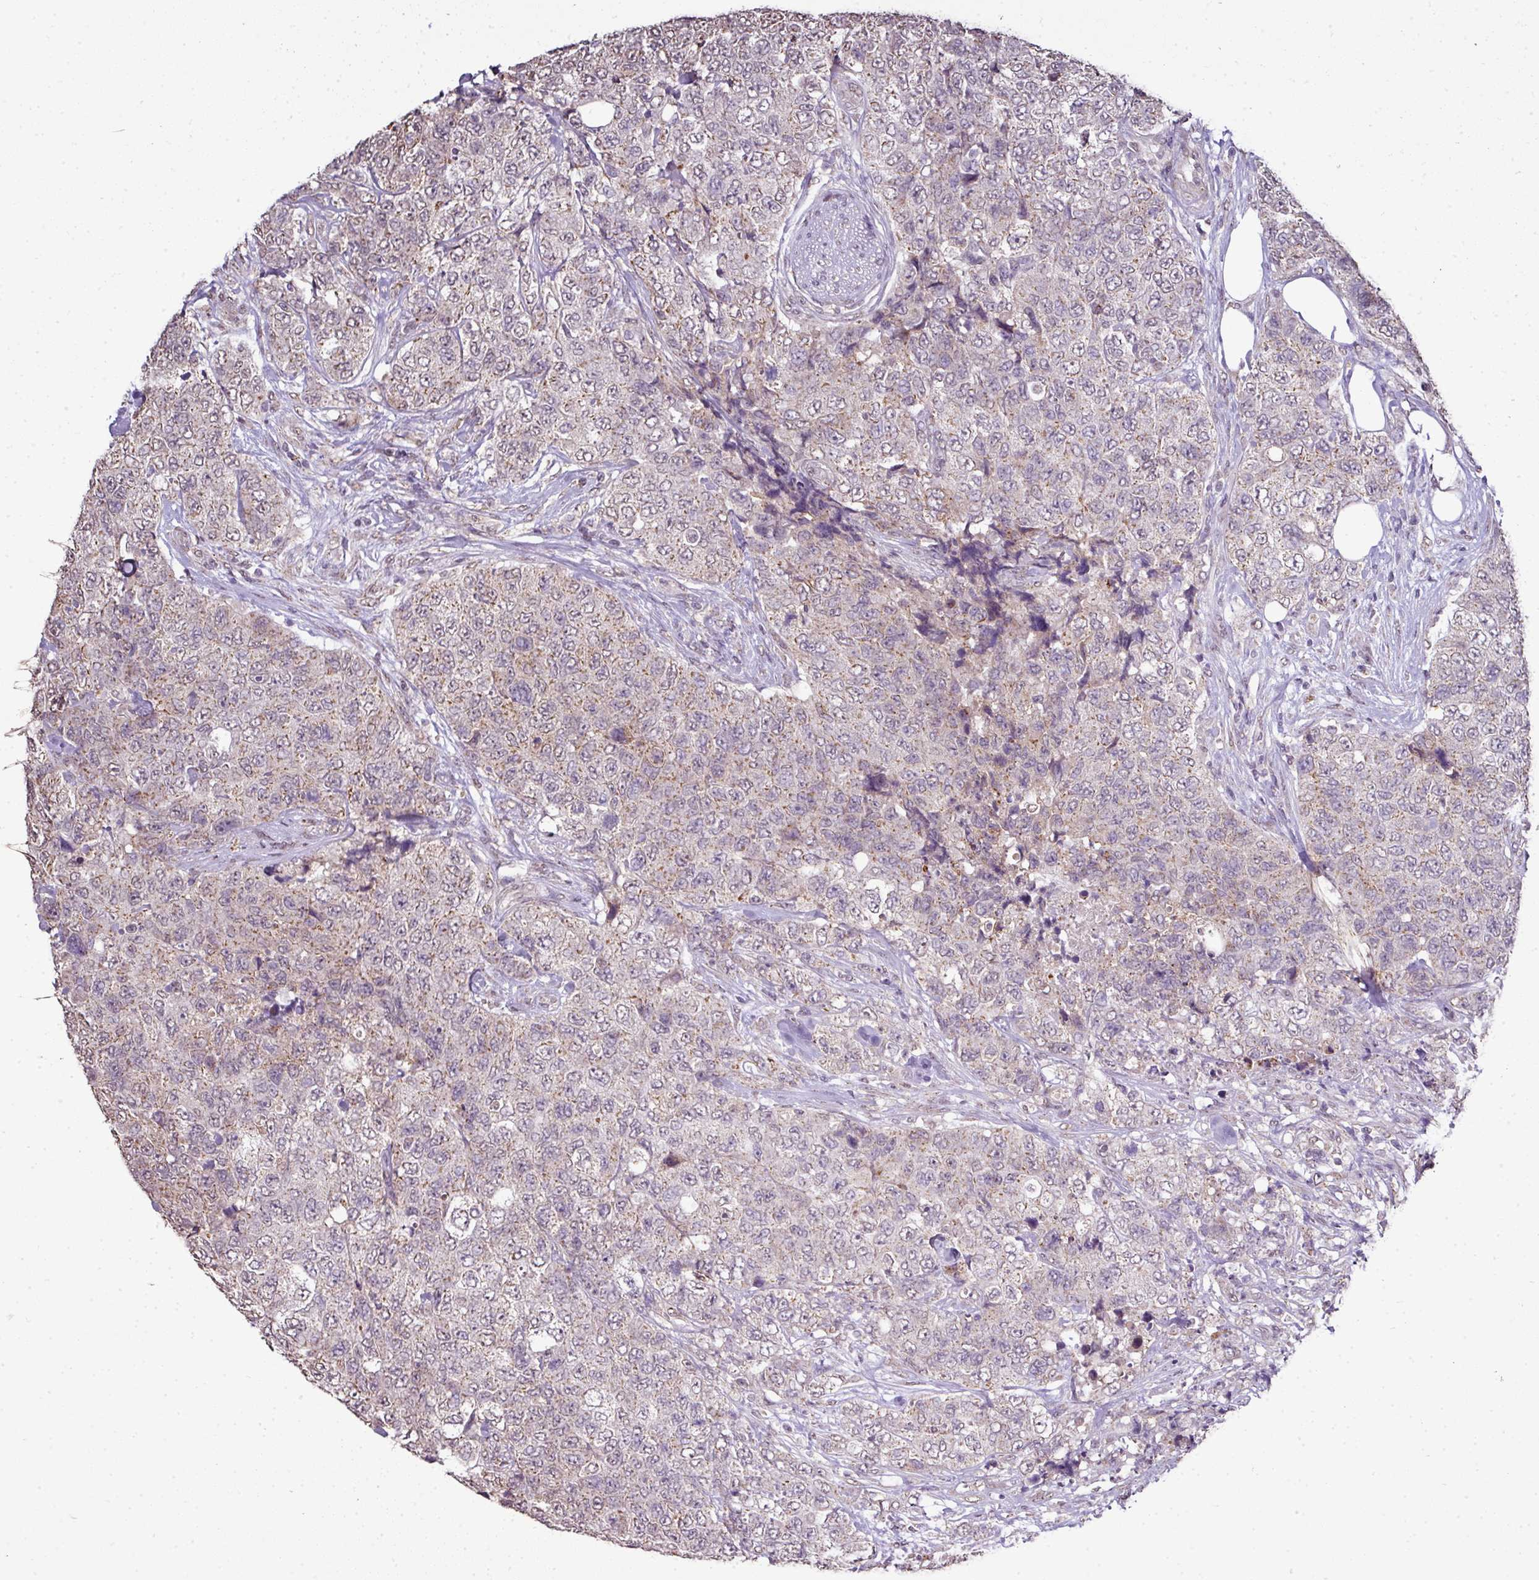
{"staining": {"intensity": "moderate", "quantity": "25%-75%", "location": "cytoplasmic/membranous"}, "tissue": "urothelial cancer", "cell_type": "Tumor cells", "image_type": "cancer", "snomed": [{"axis": "morphology", "description": "Urothelial carcinoma, High grade"}, {"axis": "topography", "description": "Urinary bladder"}], "caption": "Protein analysis of urothelial carcinoma (high-grade) tissue shows moderate cytoplasmic/membranous staining in approximately 25%-75% of tumor cells.", "gene": "JPH2", "patient": {"sex": "female", "age": 78}}